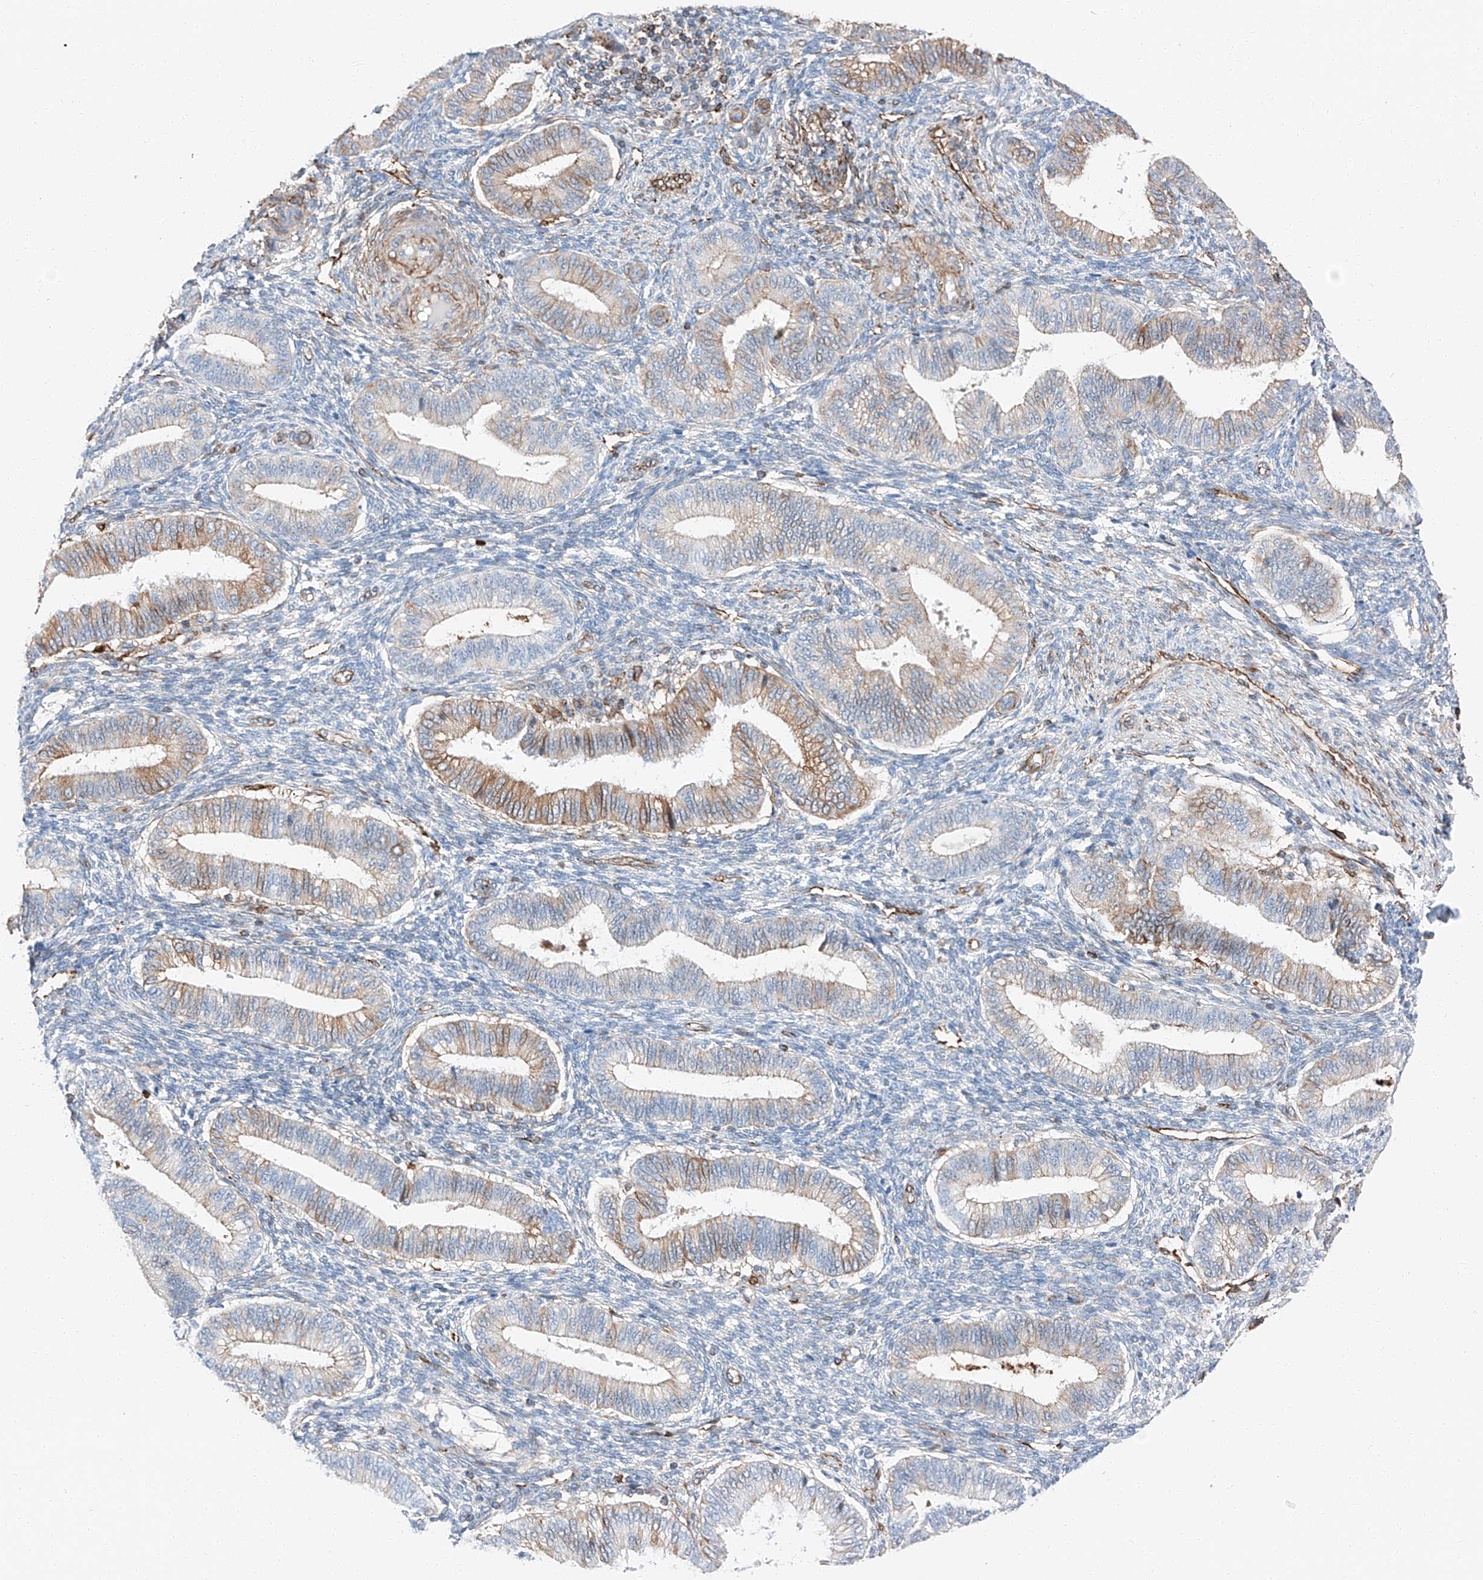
{"staining": {"intensity": "negative", "quantity": "none", "location": "none"}, "tissue": "endometrium", "cell_type": "Cells in endometrial stroma", "image_type": "normal", "snomed": [{"axis": "morphology", "description": "Normal tissue, NOS"}, {"axis": "topography", "description": "Endometrium"}], "caption": "Immunohistochemistry (IHC) image of benign human endometrium stained for a protein (brown), which shows no positivity in cells in endometrial stroma.", "gene": "ZNF804A", "patient": {"sex": "female", "age": 39}}